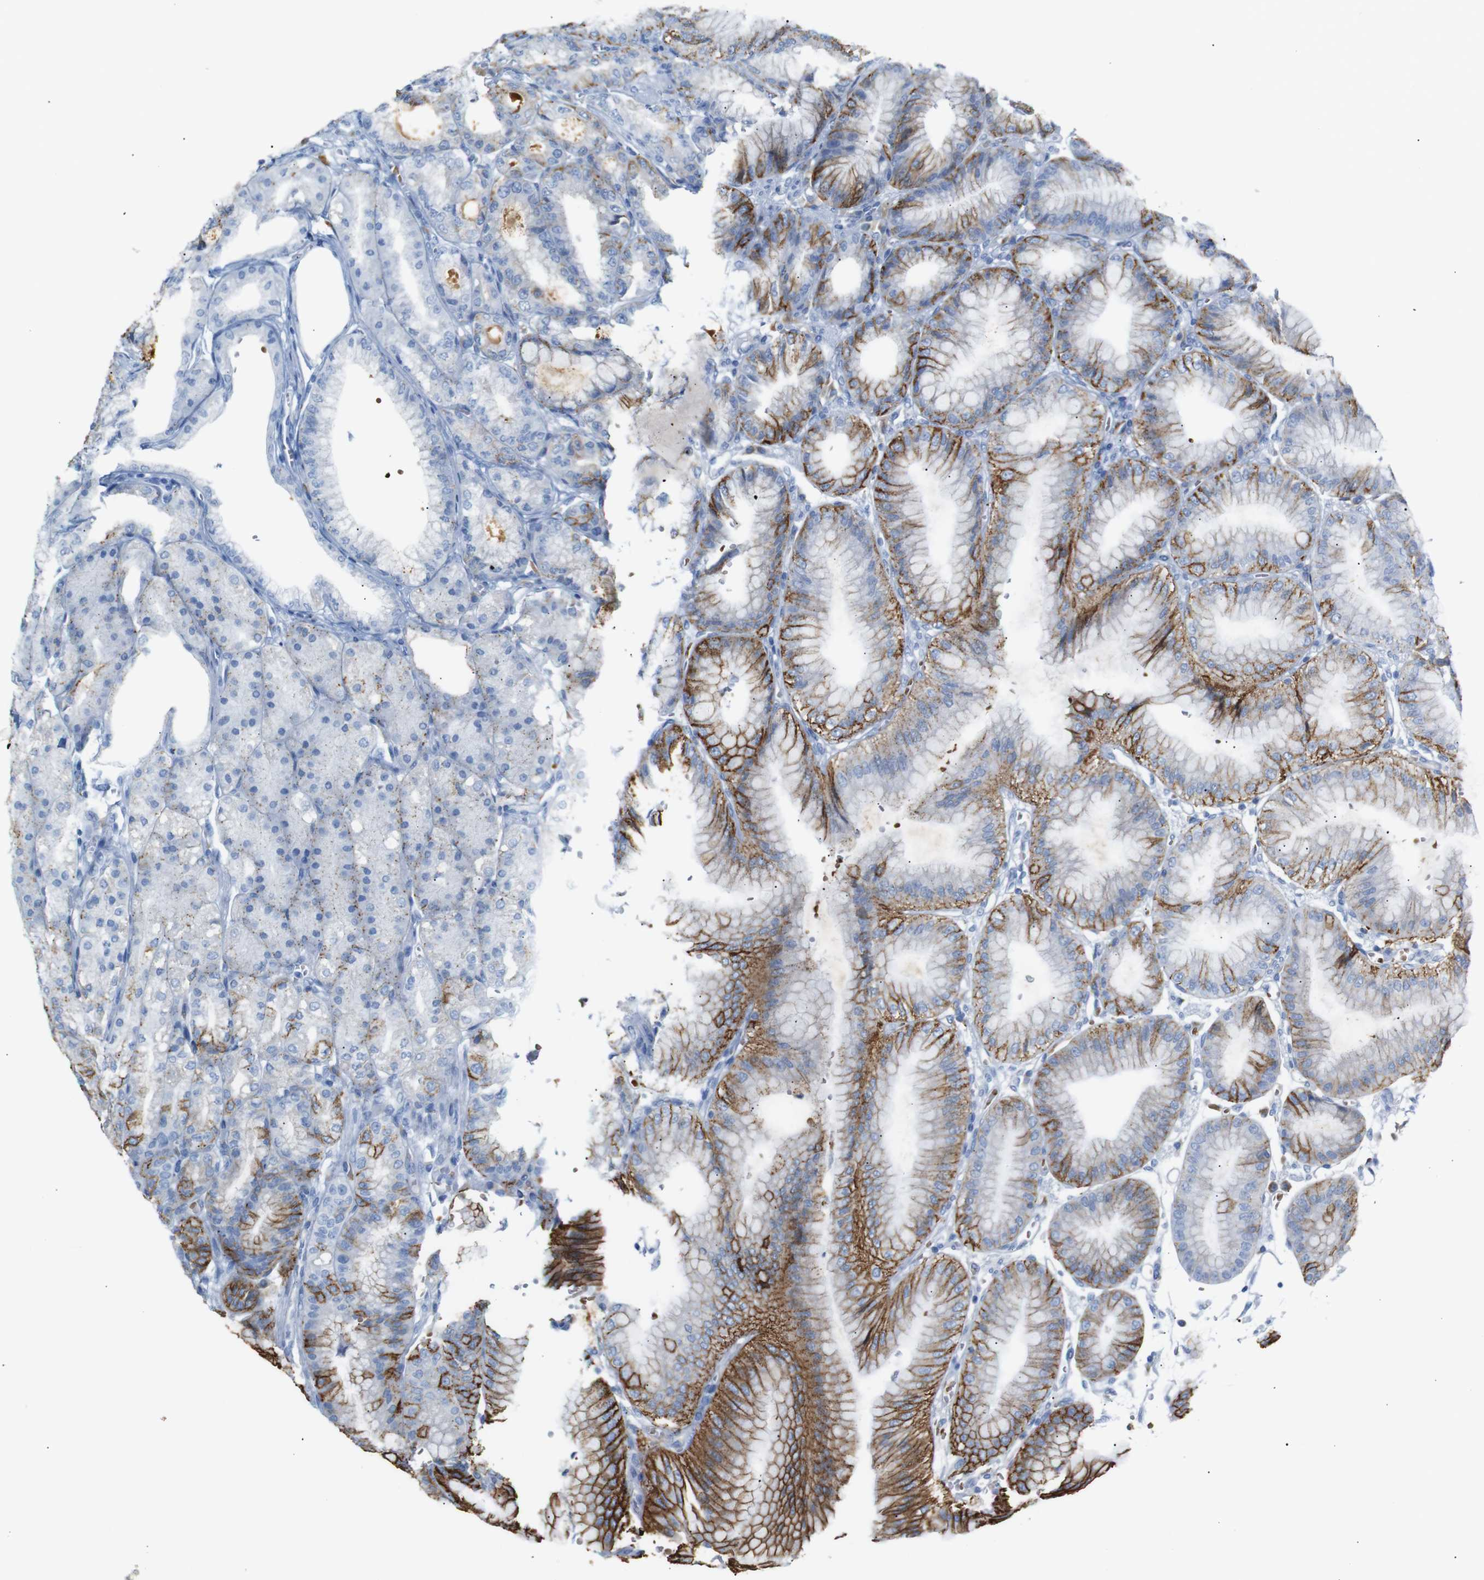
{"staining": {"intensity": "moderate", "quantity": "25%-75%", "location": "cytoplasmic/membranous"}, "tissue": "stomach", "cell_type": "Glandular cells", "image_type": "normal", "snomed": [{"axis": "morphology", "description": "Normal tissue, NOS"}, {"axis": "topography", "description": "Stomach, lower"}], "caption": "Immunohistochemistry (IHC) staining of unremarkable stomach, which exhibits medium levels of moderate cytoplasmic/membranous positivity in about 25%-75% of glandular cells indicating moderate cytoplasmic/membranous protein expression. The staining was performed using DAB (brown) for protein detection and nuclei were counterstained in hematoxylin (blue).", "gene": "ERVMER34", "patient": {"sex": "male", "age": 71}}